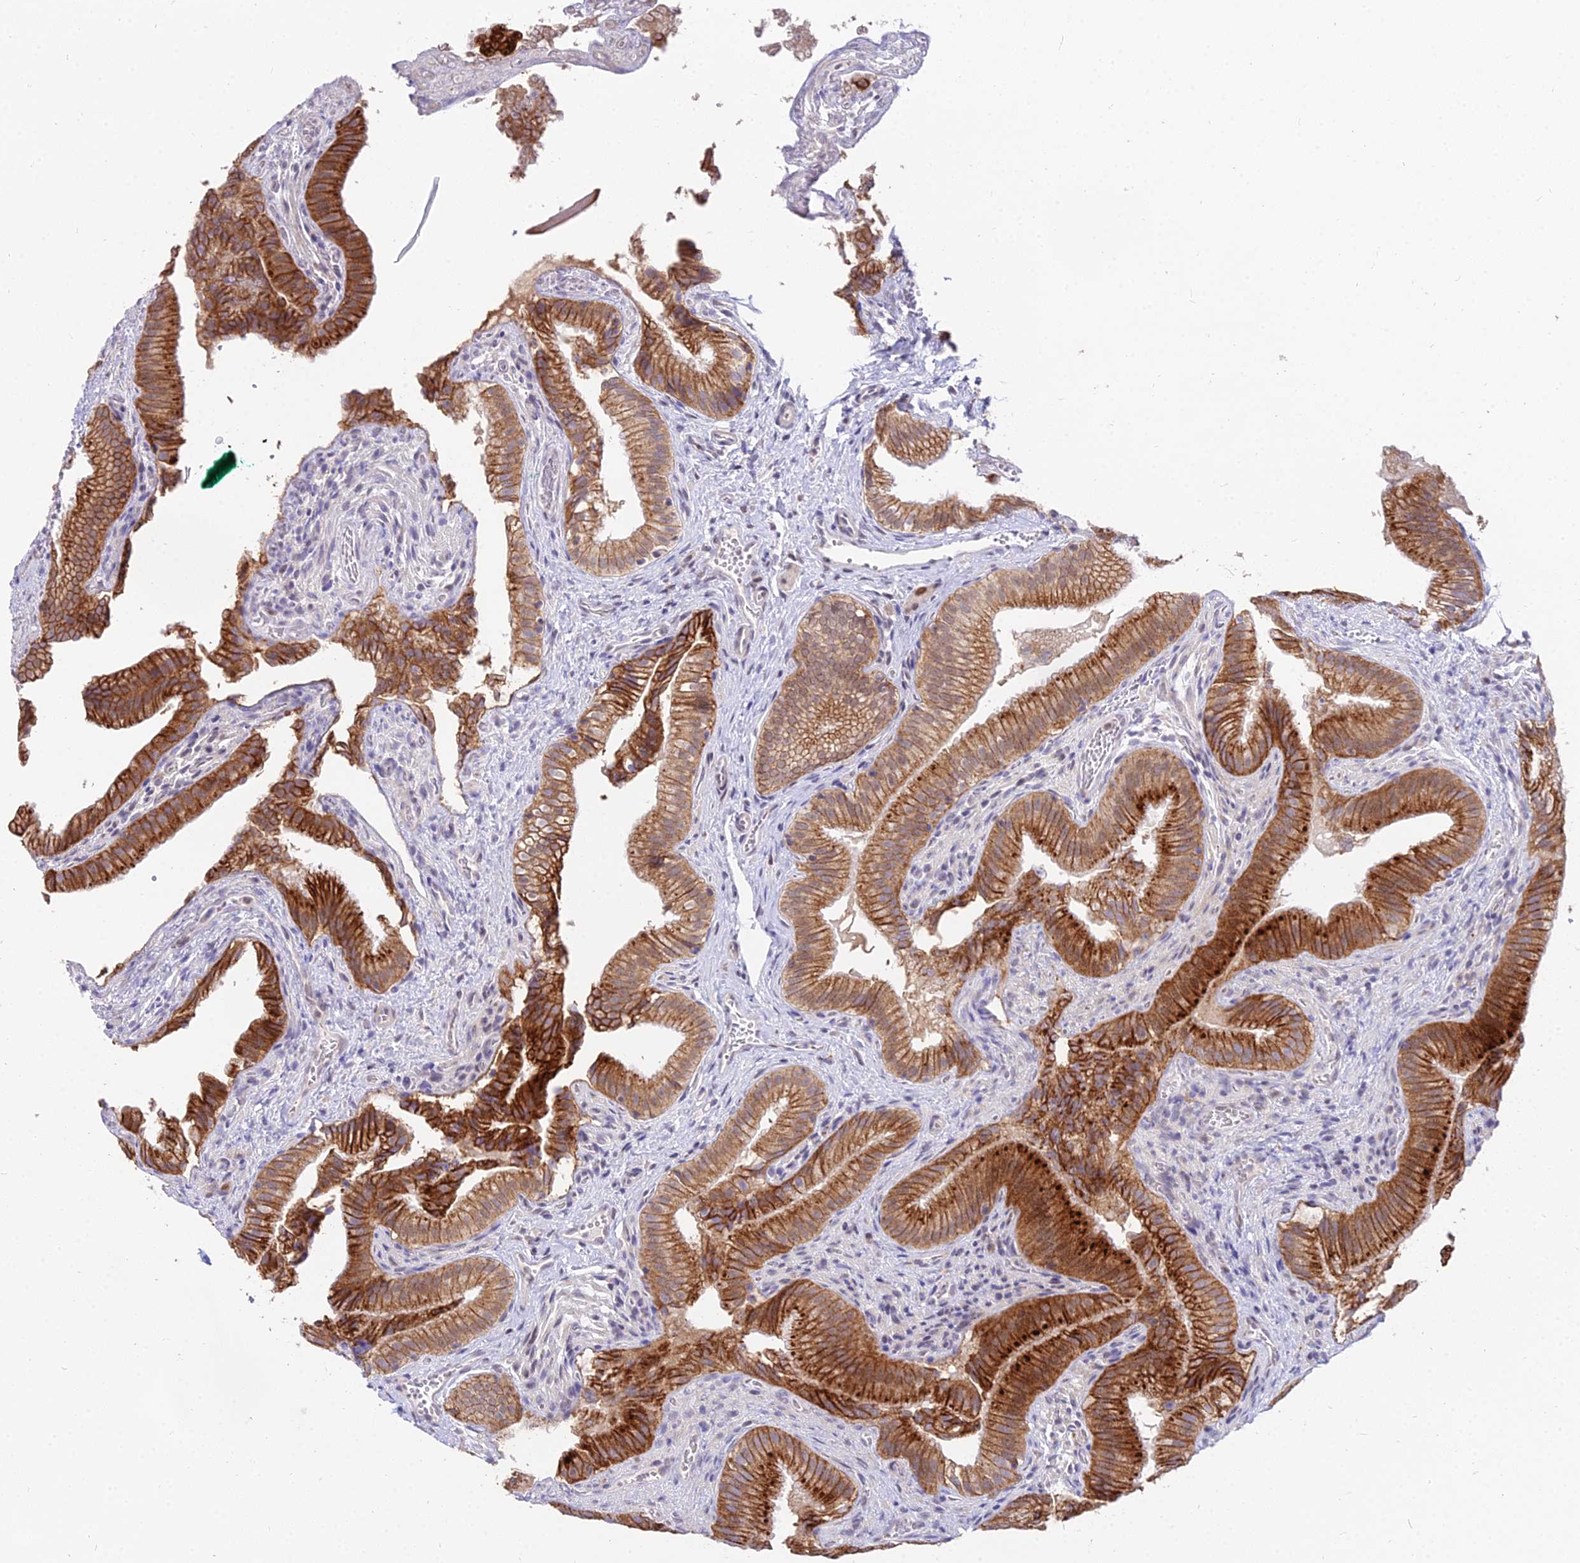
{"staining": {"intensity": "strong", "quantity": ">75%", "location": "cytoplasmic/membranous"}, "tissue": "gallbladder", "cell_type": "Glandular cells", "image_type": "normal", "snomed": [{"axis": "morphology", "description": "Normal tissue, NOS"}, {"axis": "topography", "description": "Gallbladder"}], "caption": "Normal gallbladder was stained to show a protein in brown. There is high levels of strong cytoplasmic/membranous expression in approximately >75% of glandular cells.", "gene": "C6orf163", "patient": {"sex": "female", "age": 30}}